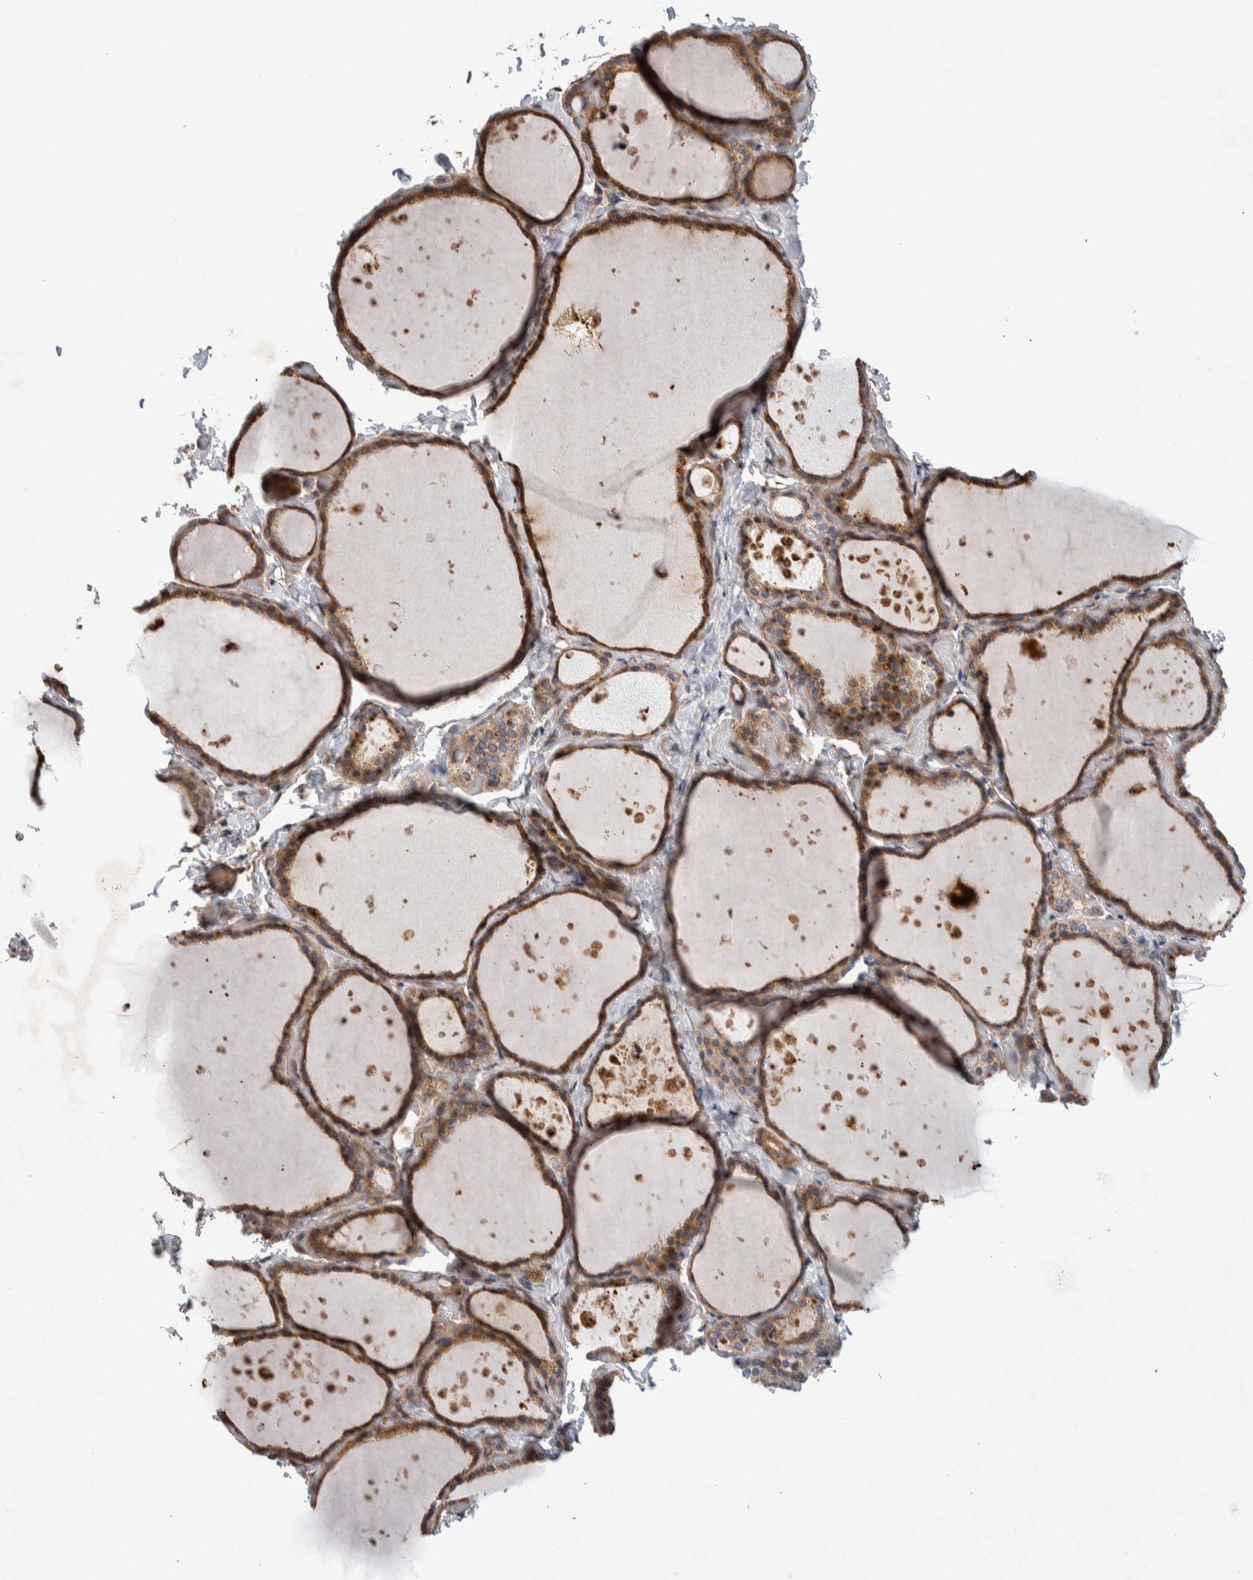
{"staining": {"intensity": "moderate", "quantity": ">75%", "location": "cytoplasmic/membranous"}, "tissue": "thyroid gland", "cell_type": "Glandular cells", "image_type": "normal", "snomed": [{"axis": "morphology", "description": "Normal tissue, NOS"}, {"axis": "topography", "description": "Thyroid gland"}], "caption": "Human thyroid gland stained with a brown dye displays moderate cytoplasmic/membranous positive staining in approximately >75% of glandular cells.", "gene": "LZTS1", "patient": {"sex": "female", "age": 44}}